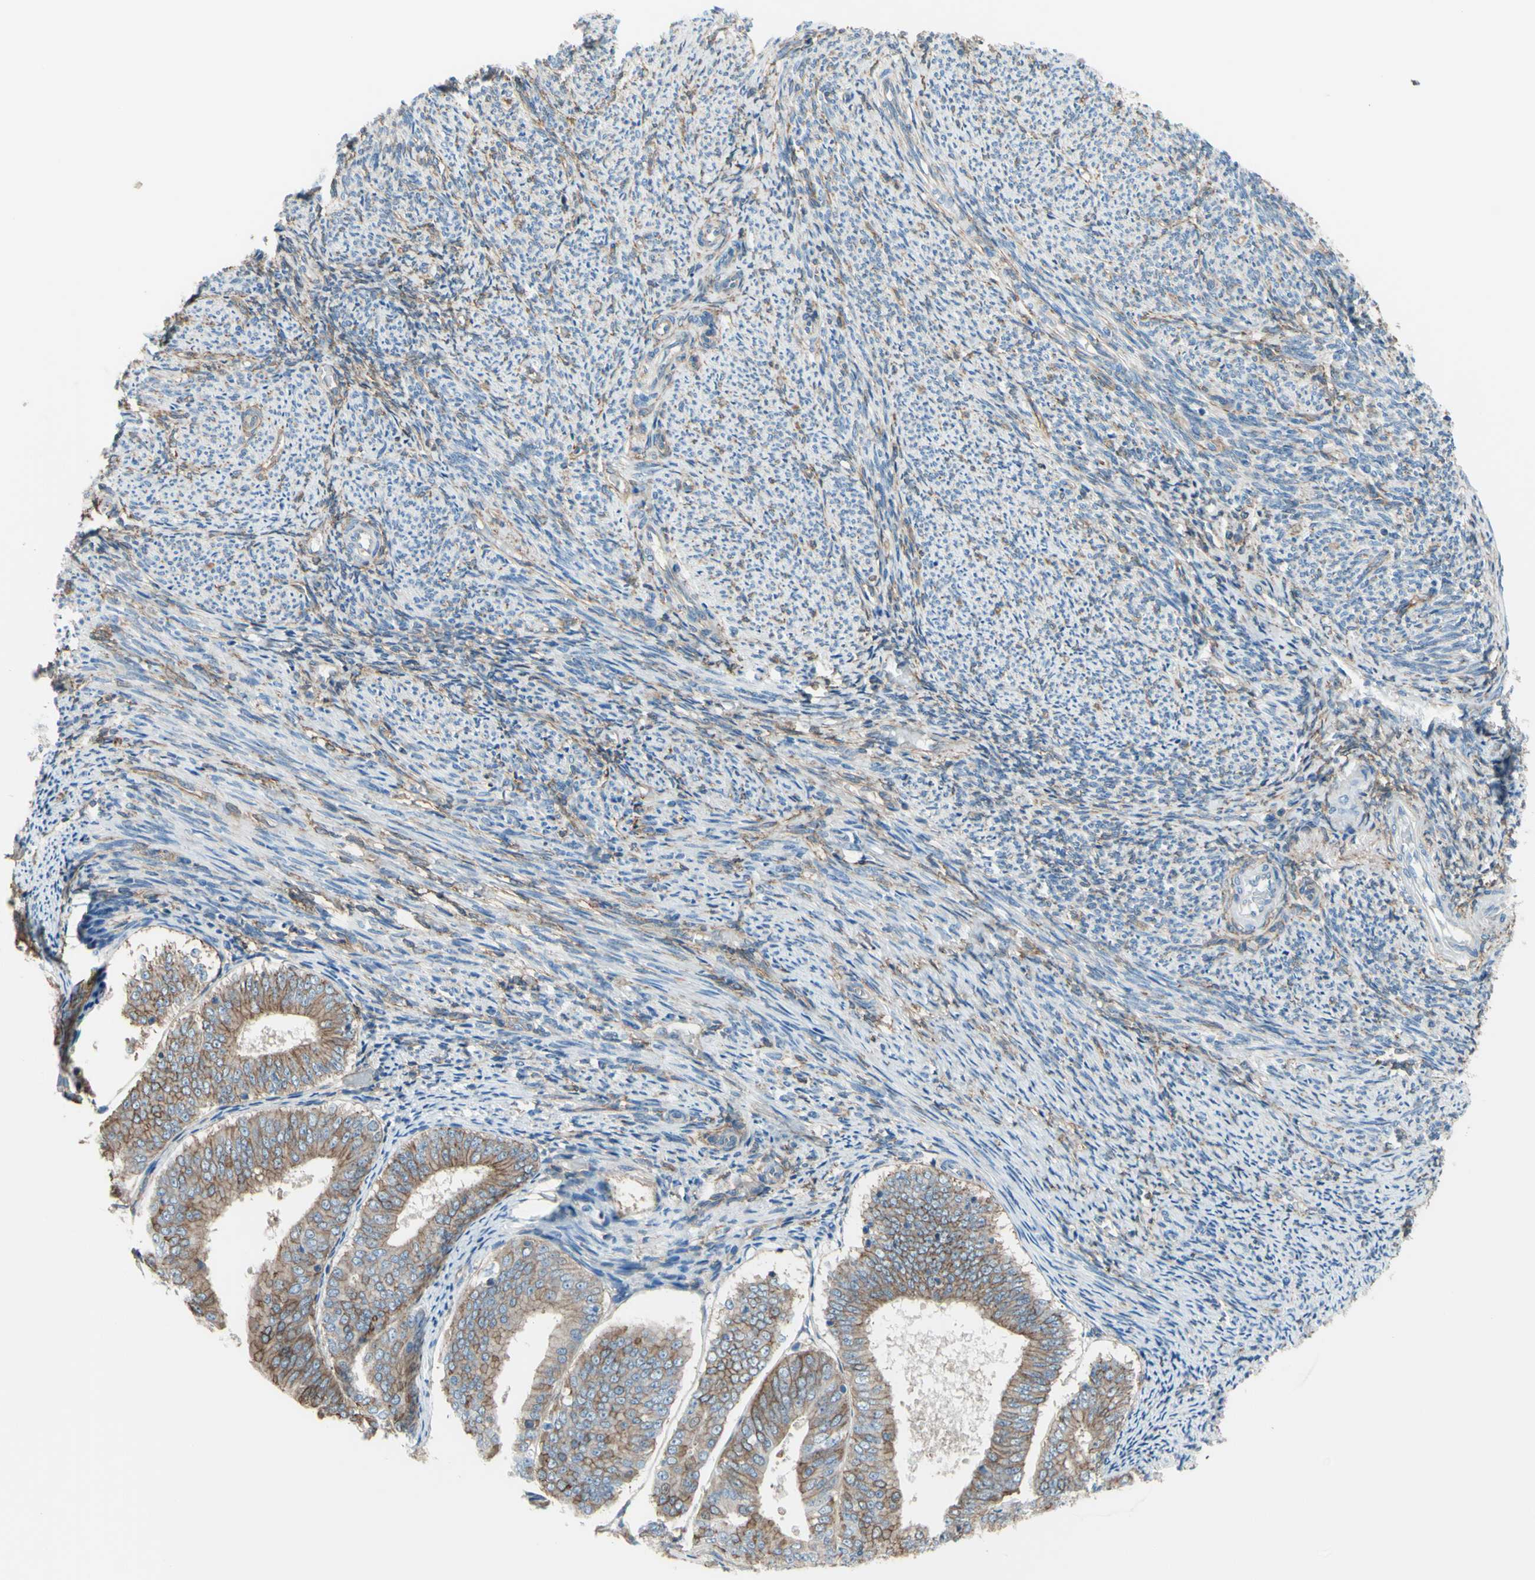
{"staining": {"intensity": "weak", "quantity": "25%-75%", "location": "cytoplasmic/membranous"}, "tissue": "endometrial cancer", "cell_type": "Tumor cells", "image_type": "cancer", "snomed": [{"axis": "morphology", "description": "Adenocarcinoma, NOS"}, {"axis": "topography", "description": "Endometrium"}], "caption": "The immunohistochemical stain labels weak cytoplasmic/membranous expression in tumor cells of adenocarcinoma (endometrial) tissue.", "gene": "ADD1", "patient": {"sex": "female", "age": 63}}